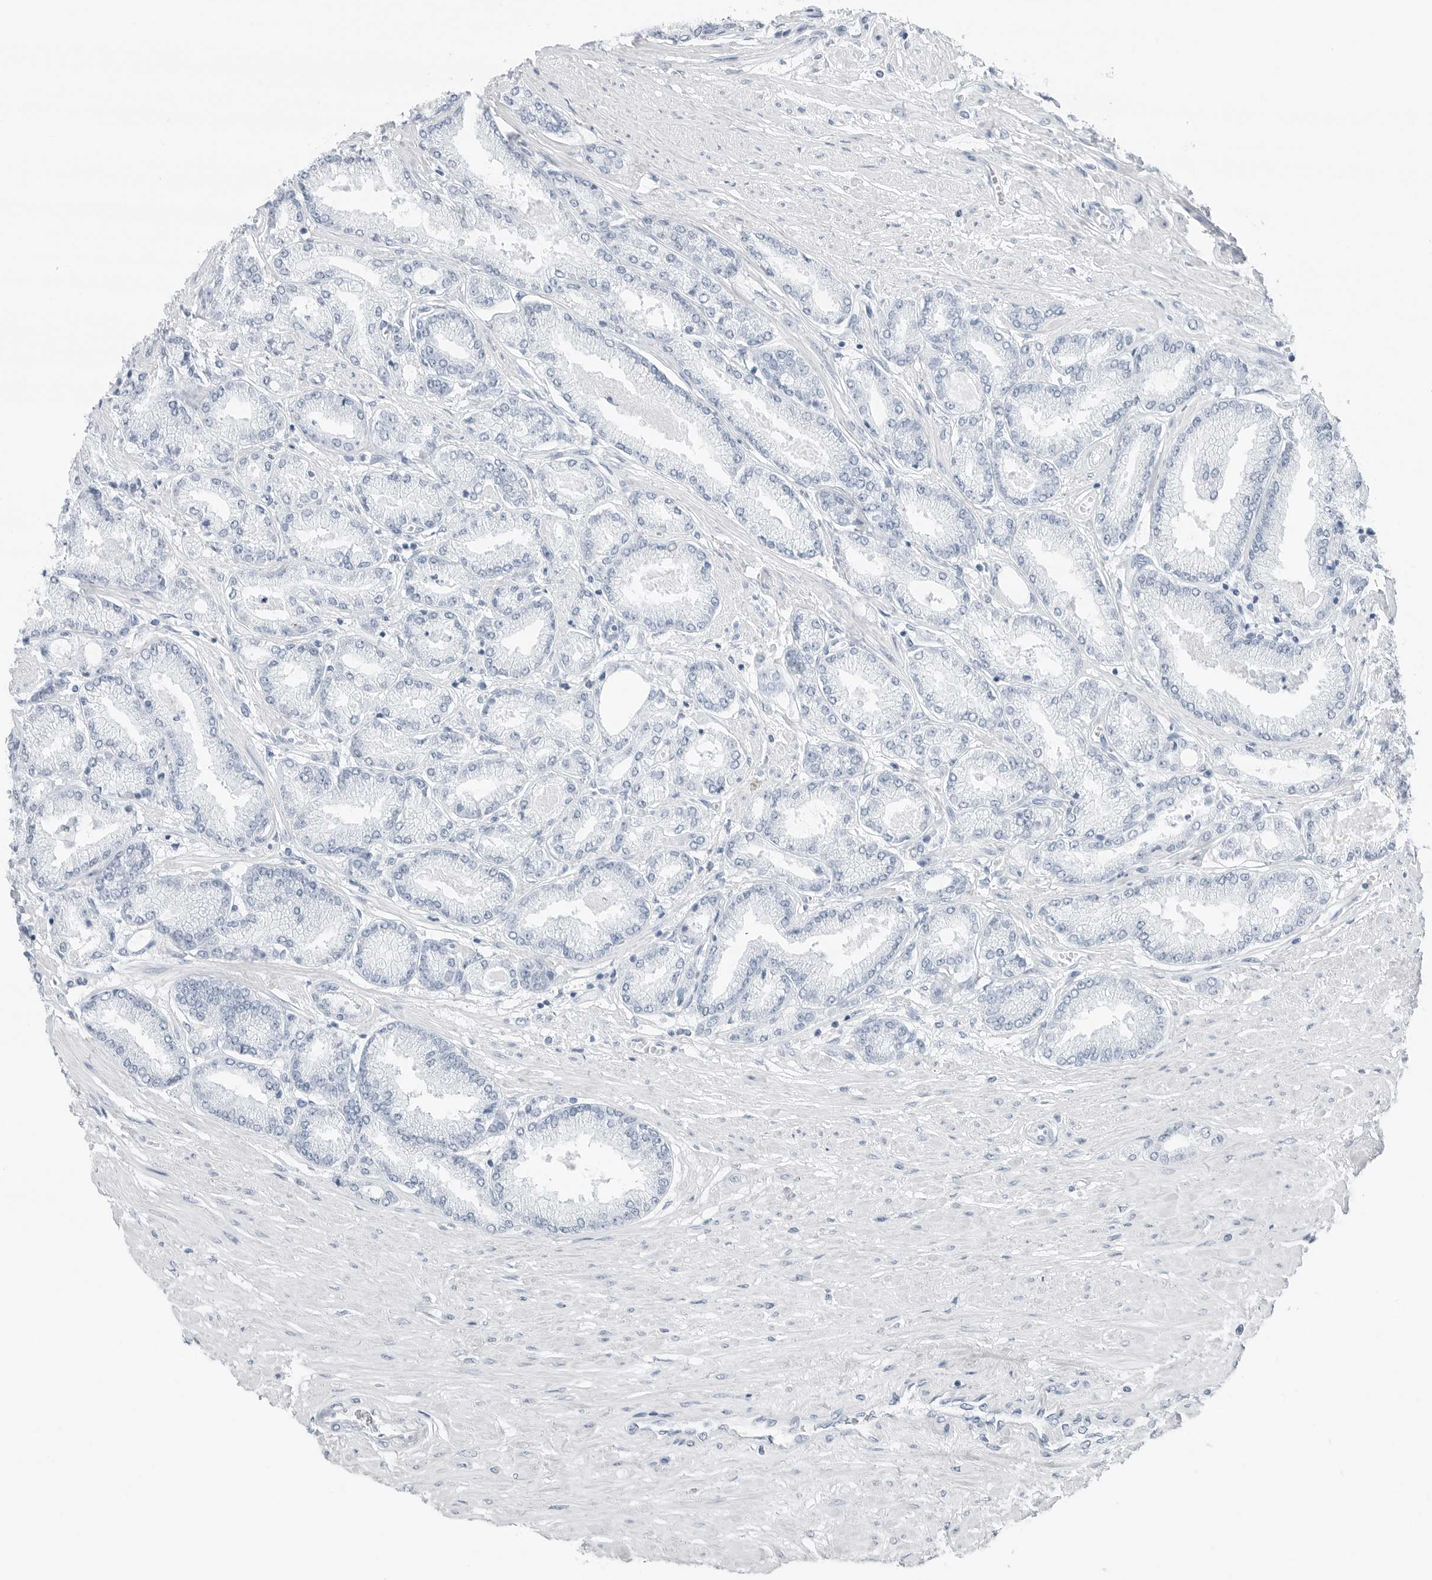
{"staining": {"intensity": "negative", "quantity": "none", "location": "none"}, "tissue": "prostate cancer", "cell_type": "Tumor cells", "image_type": "cancer", "snomed": [{"axis": "morphology", "description": "Adenocarcinoma, Low grade"}, {"axis": "topography", "description": "Prostate"}], "caption": "Photomicrograph shows no protein expression in tumor cells of adenocarcinoma (low-grade) (prostate) tissue.", "gene": "SLPI", "patient": {"sex": "male", "age": 63}}